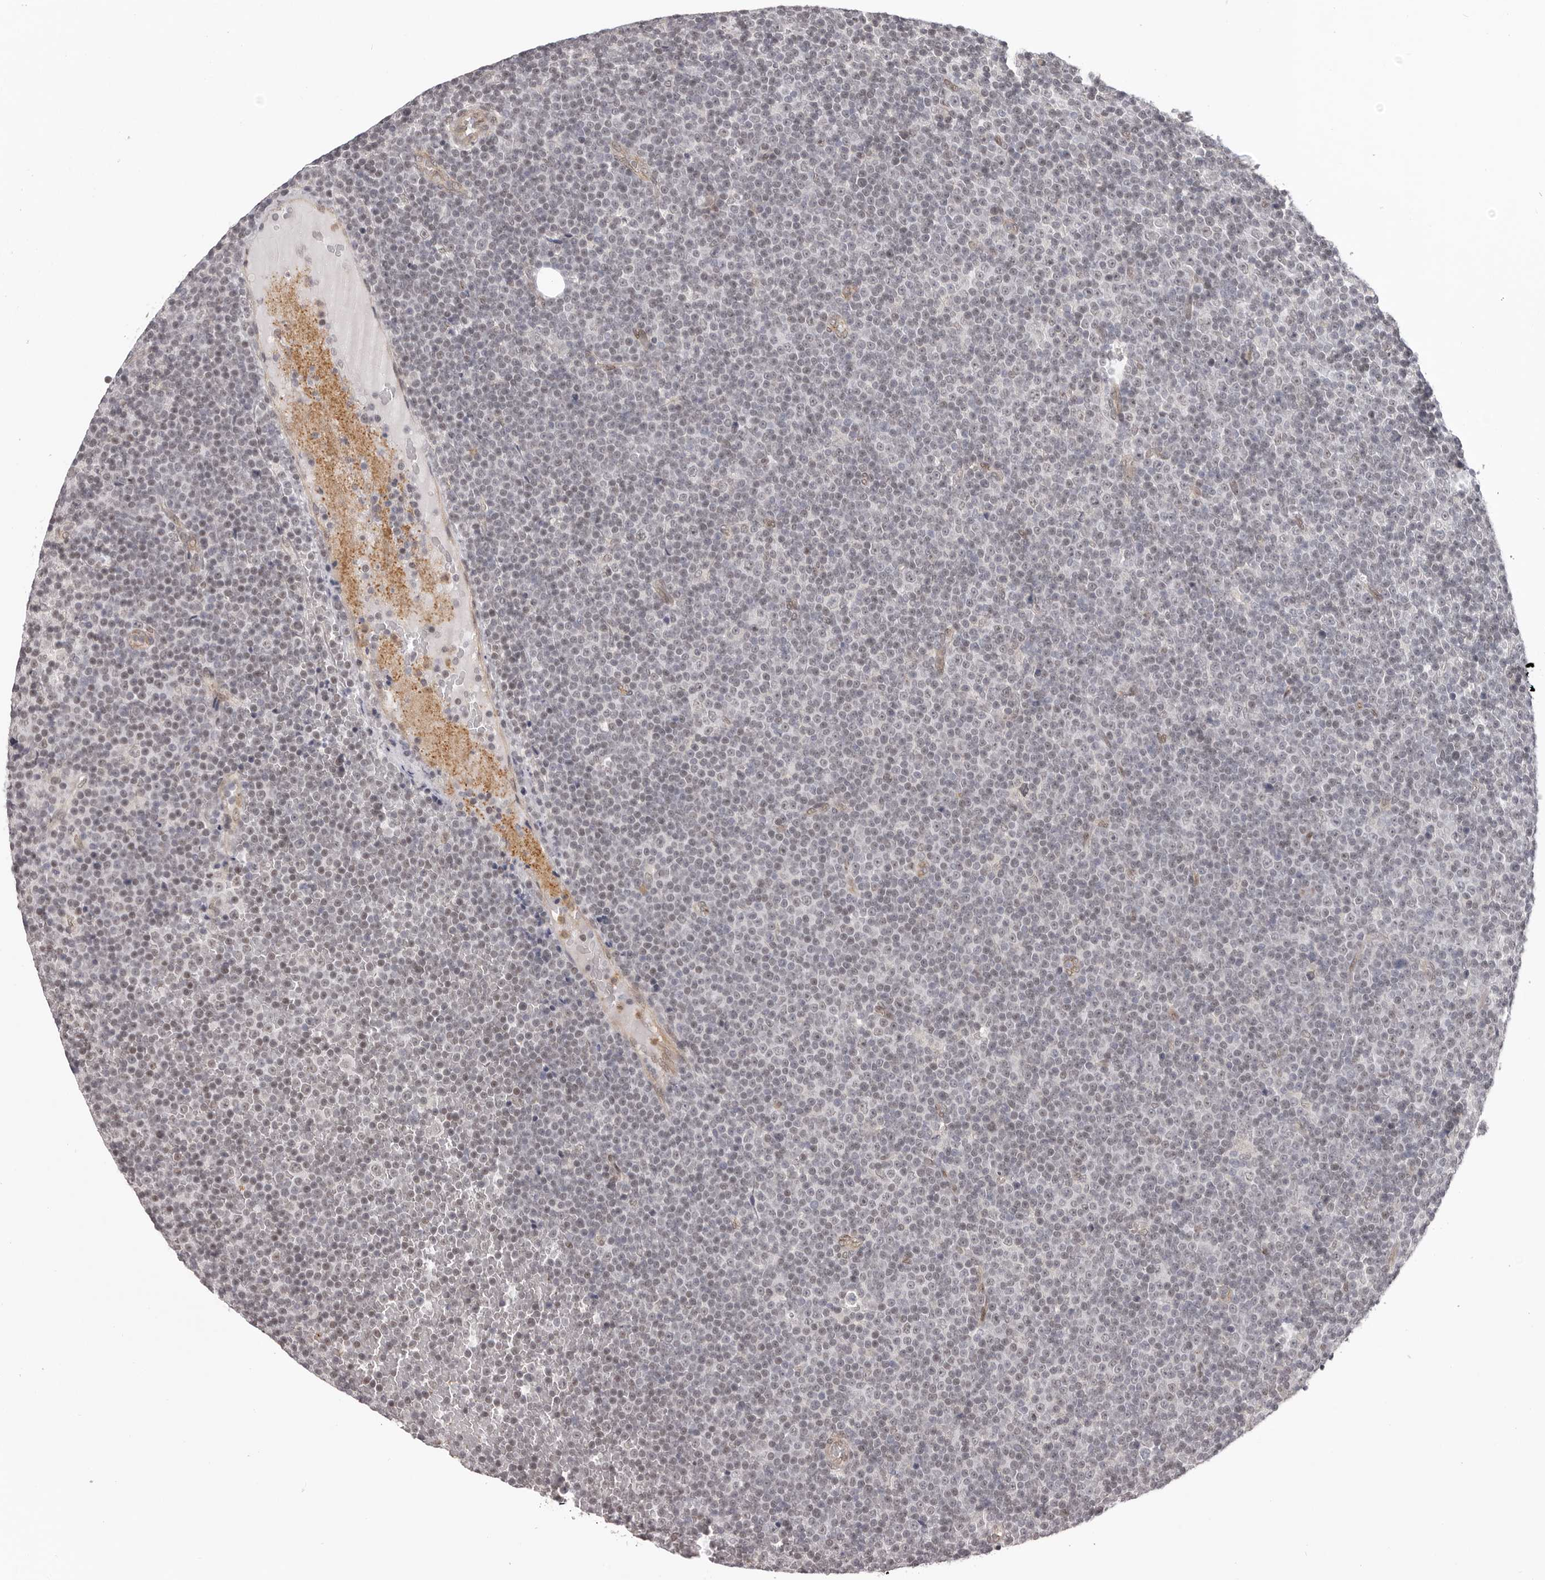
{"staining": {"intensity": "negative", "quantity": "none", "location": "none"}, "tissue": "lymphoma", "cell_type": "Tumor cells", "image_type": "cancer", "snomed": [{"axis": "morphology", "description": "Malignant lymphoma, non-Hodgkin's type, Low grade"}, {"axis": "topography", "description": "Lymph node"}], "caption": "IHC of lymphoma exhibits no staining in tumor cells.", "gene": "RNF2", "patient": {"sex": "female", "age": 67}}